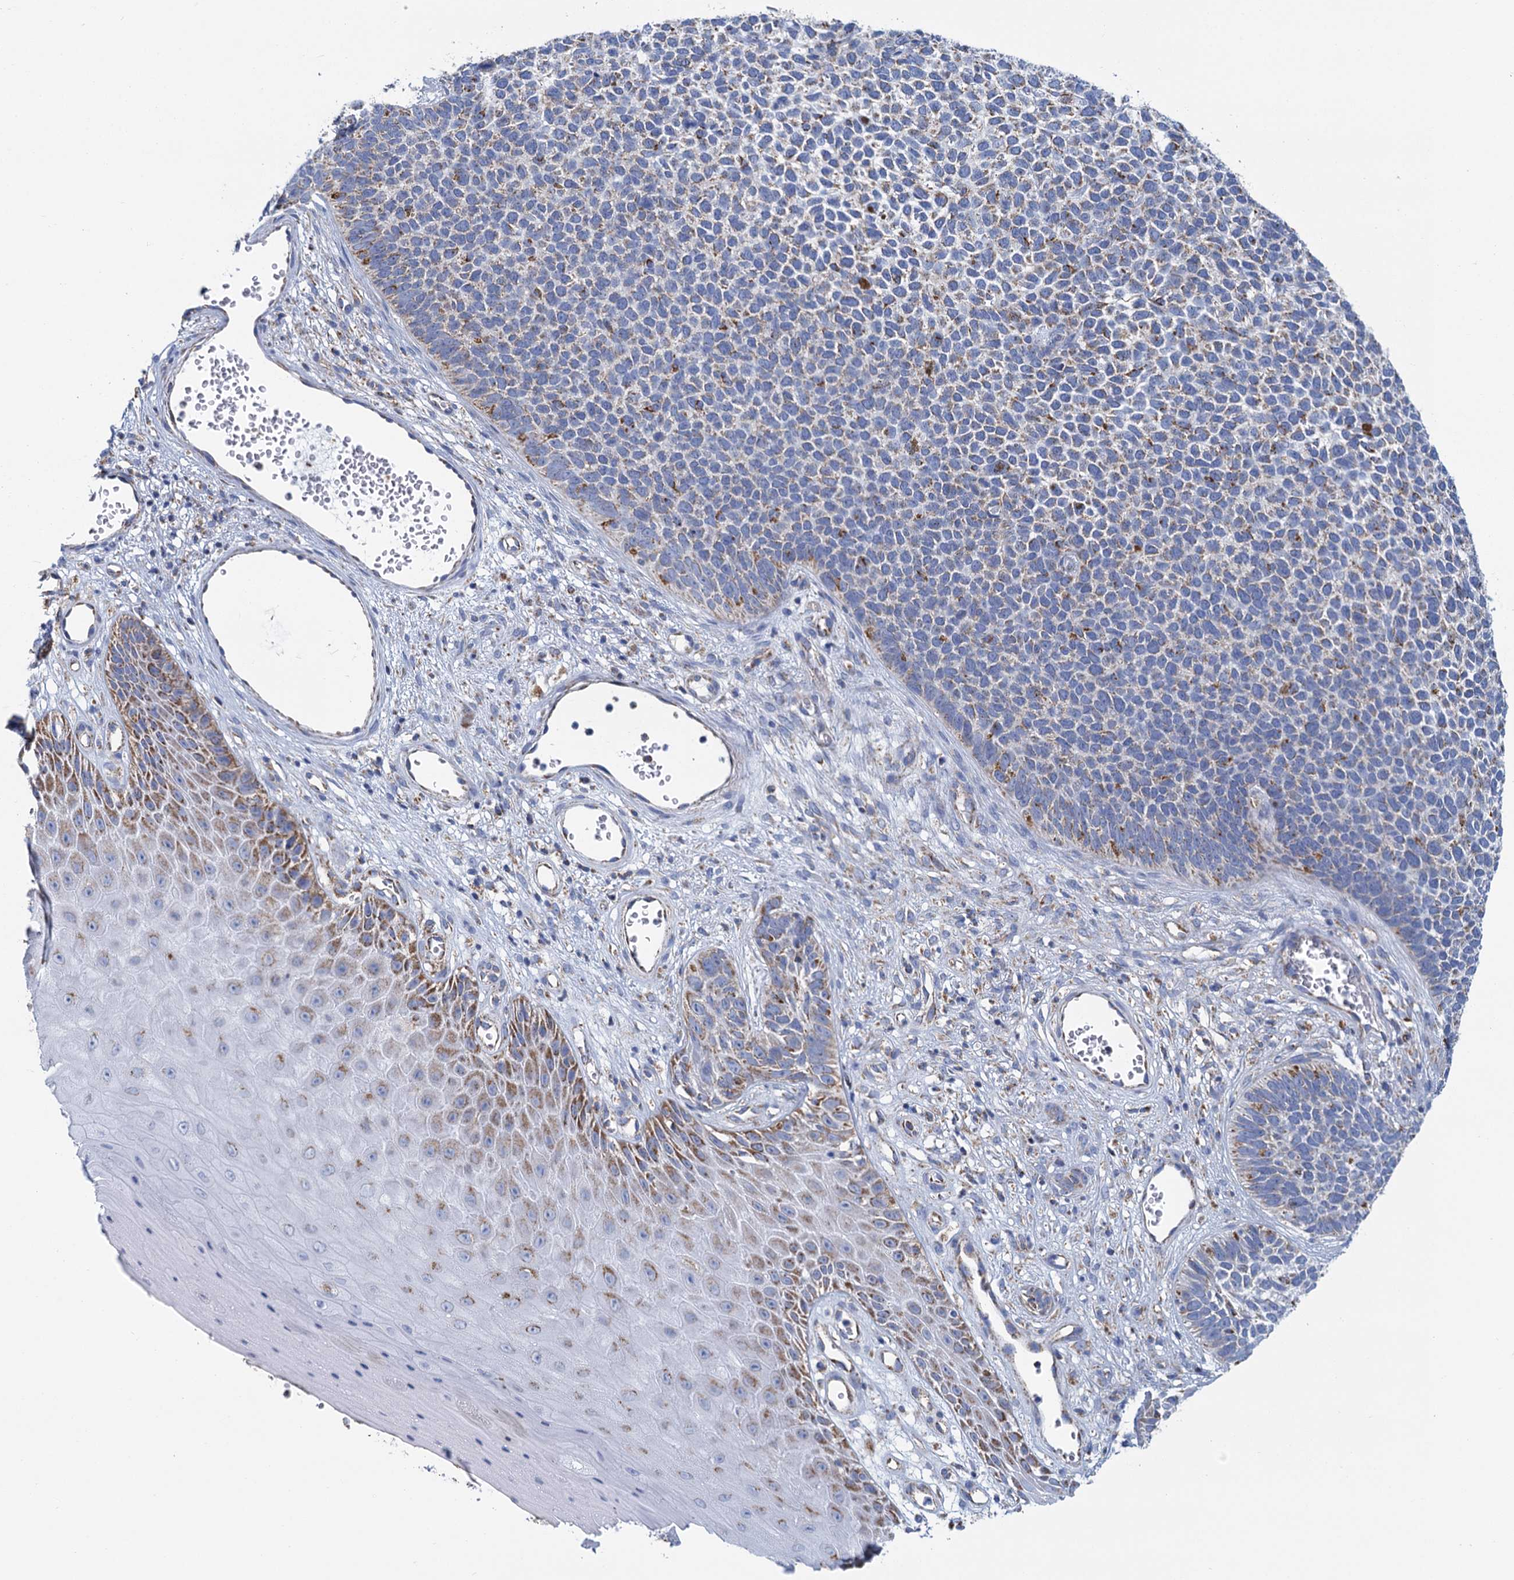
{"staining": {"intensity": "moderate", "quantity": "<25%", "location": "cytoplasmic/membranous"}, "tissue": "skin cancer", "cell_type": "Tumor cells", "image_type": "cancer", "snomed": [{"axis": "morphology", "description": "Basal cell carcinoma"}, {"axis": "topography", "description": "Skin"}], "caption": "Skin basal cell carcinoma stained with a protein marker displays moderate staining in tumor cells.", "gene": "CCP110", "patient": {"sex": "female", "age": 84}}